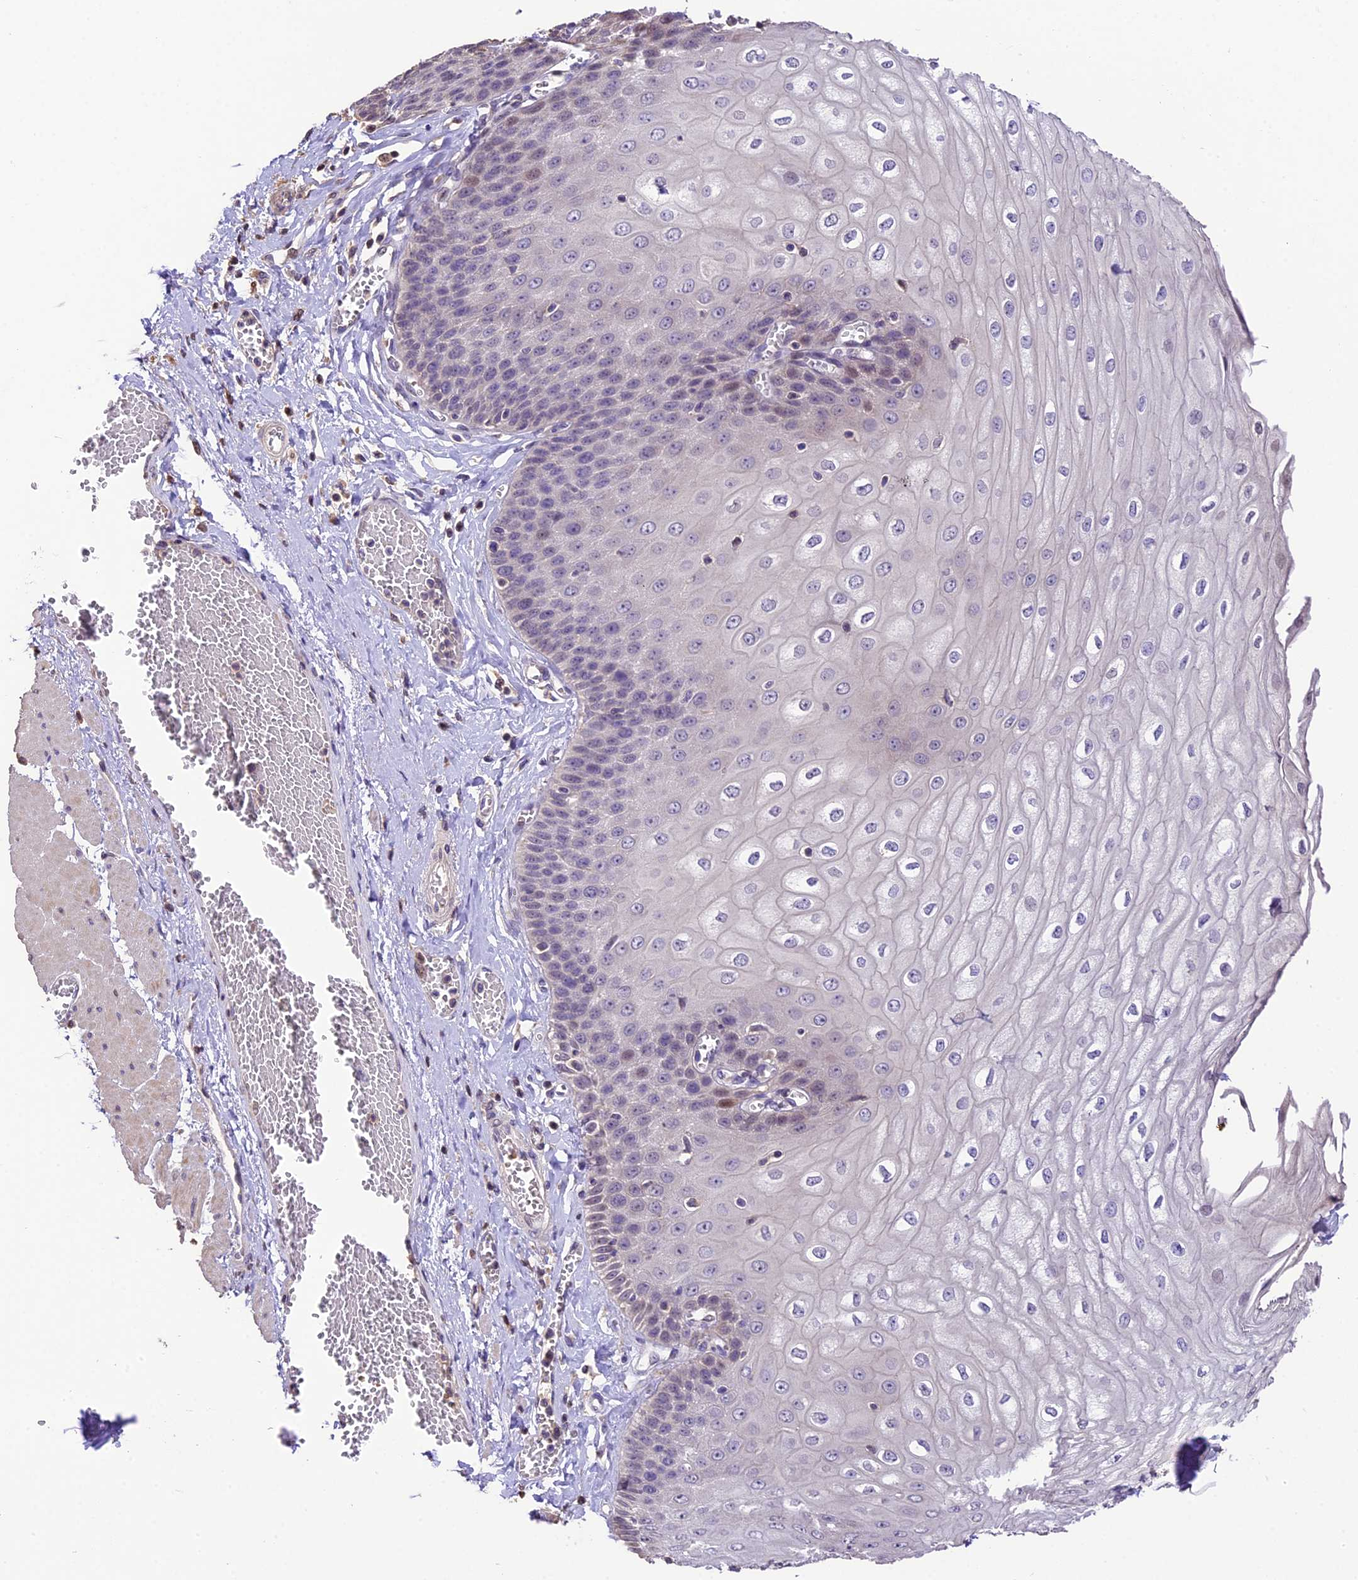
{"staining": {"intensity": "moderate", "quantity": "<25%", "location": "cytoplasmic/membranous,nuclear"}, "tissue": "esophagus", "cell_type": "Squamous epithelial cells", "image_type": "normal", "snomed": [{"axis": "morphology", "description": "Normal tissue, NOS"}, {"axis": "topography", "description": "Esophagus"}], "caption": "Immunohistochemistry micrograph of normal esophagus: esophagus stained using immunohistochemistry demonstrates low levels of moderate protein expression localized specifically in the cytoplasmic/membranous,nuclear of squamous epithelial cells, appearing as a cytoplasmic/membranous,nuclear brown color.", "gene": "DGKH", "patient": {"sex": "male", "age": 60}}